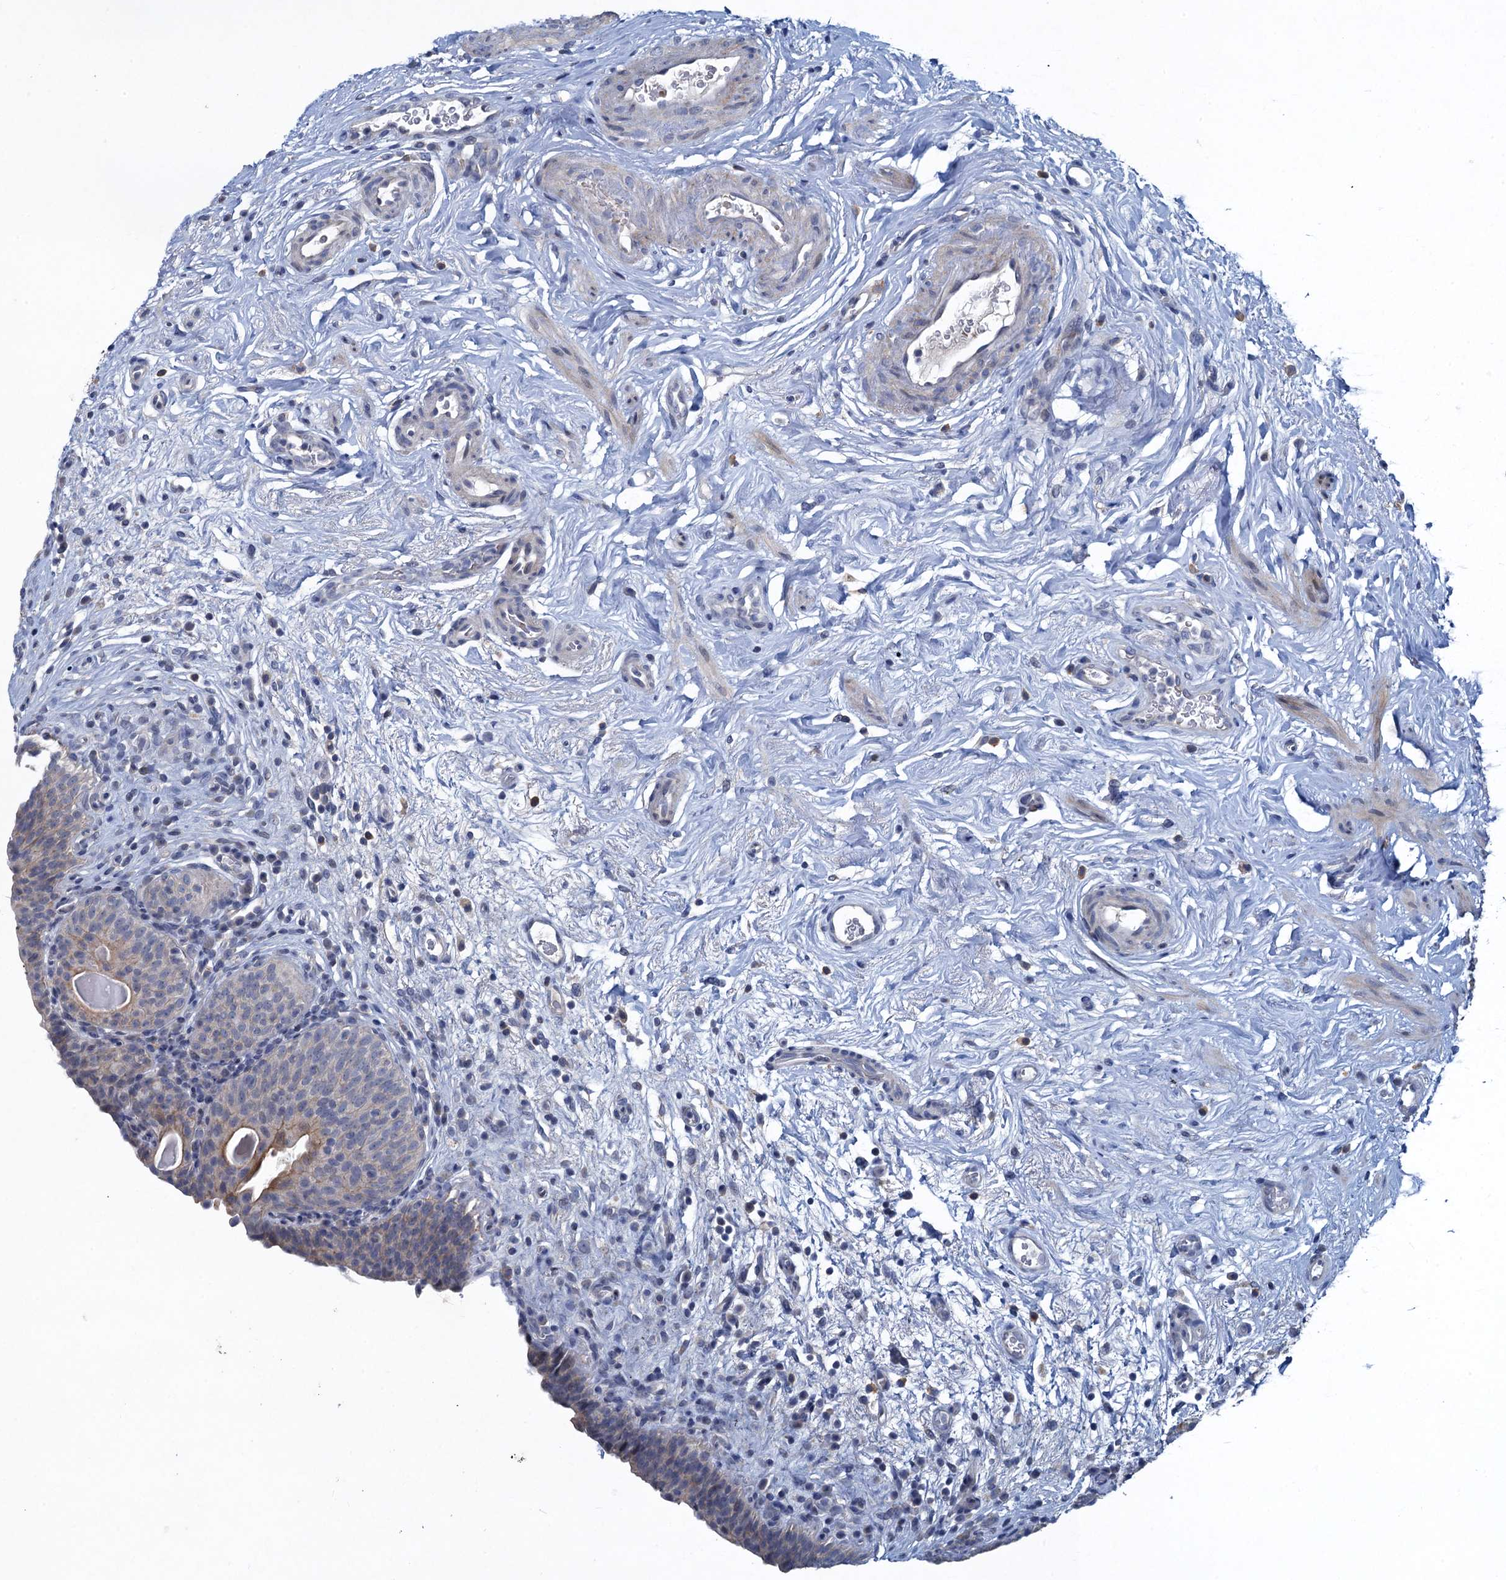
{"staining": {"intensity": "weak", "quantity": "<25%", "location": "cytoplasmic/membranous"}, "tissue": "urinary bladder", "cell_type": "Urothelial cells", "image_type": "normal", "snomed": [{"axis": "morphology", "description": "Normal tissue, NOS"}, {"axis": "topography", "description": "Urinary bladder"}], "caption": "A high-resolution histopathology image shows immunohistochemistry staining of normal urinary bladder, which reveals no significant staining in urothelial cells. (Immunohistochemistry (ihc), brightfield microscopy, high magnification).", "gene": "ATOSA", "patient": {"sex": "male", "age": 83}}